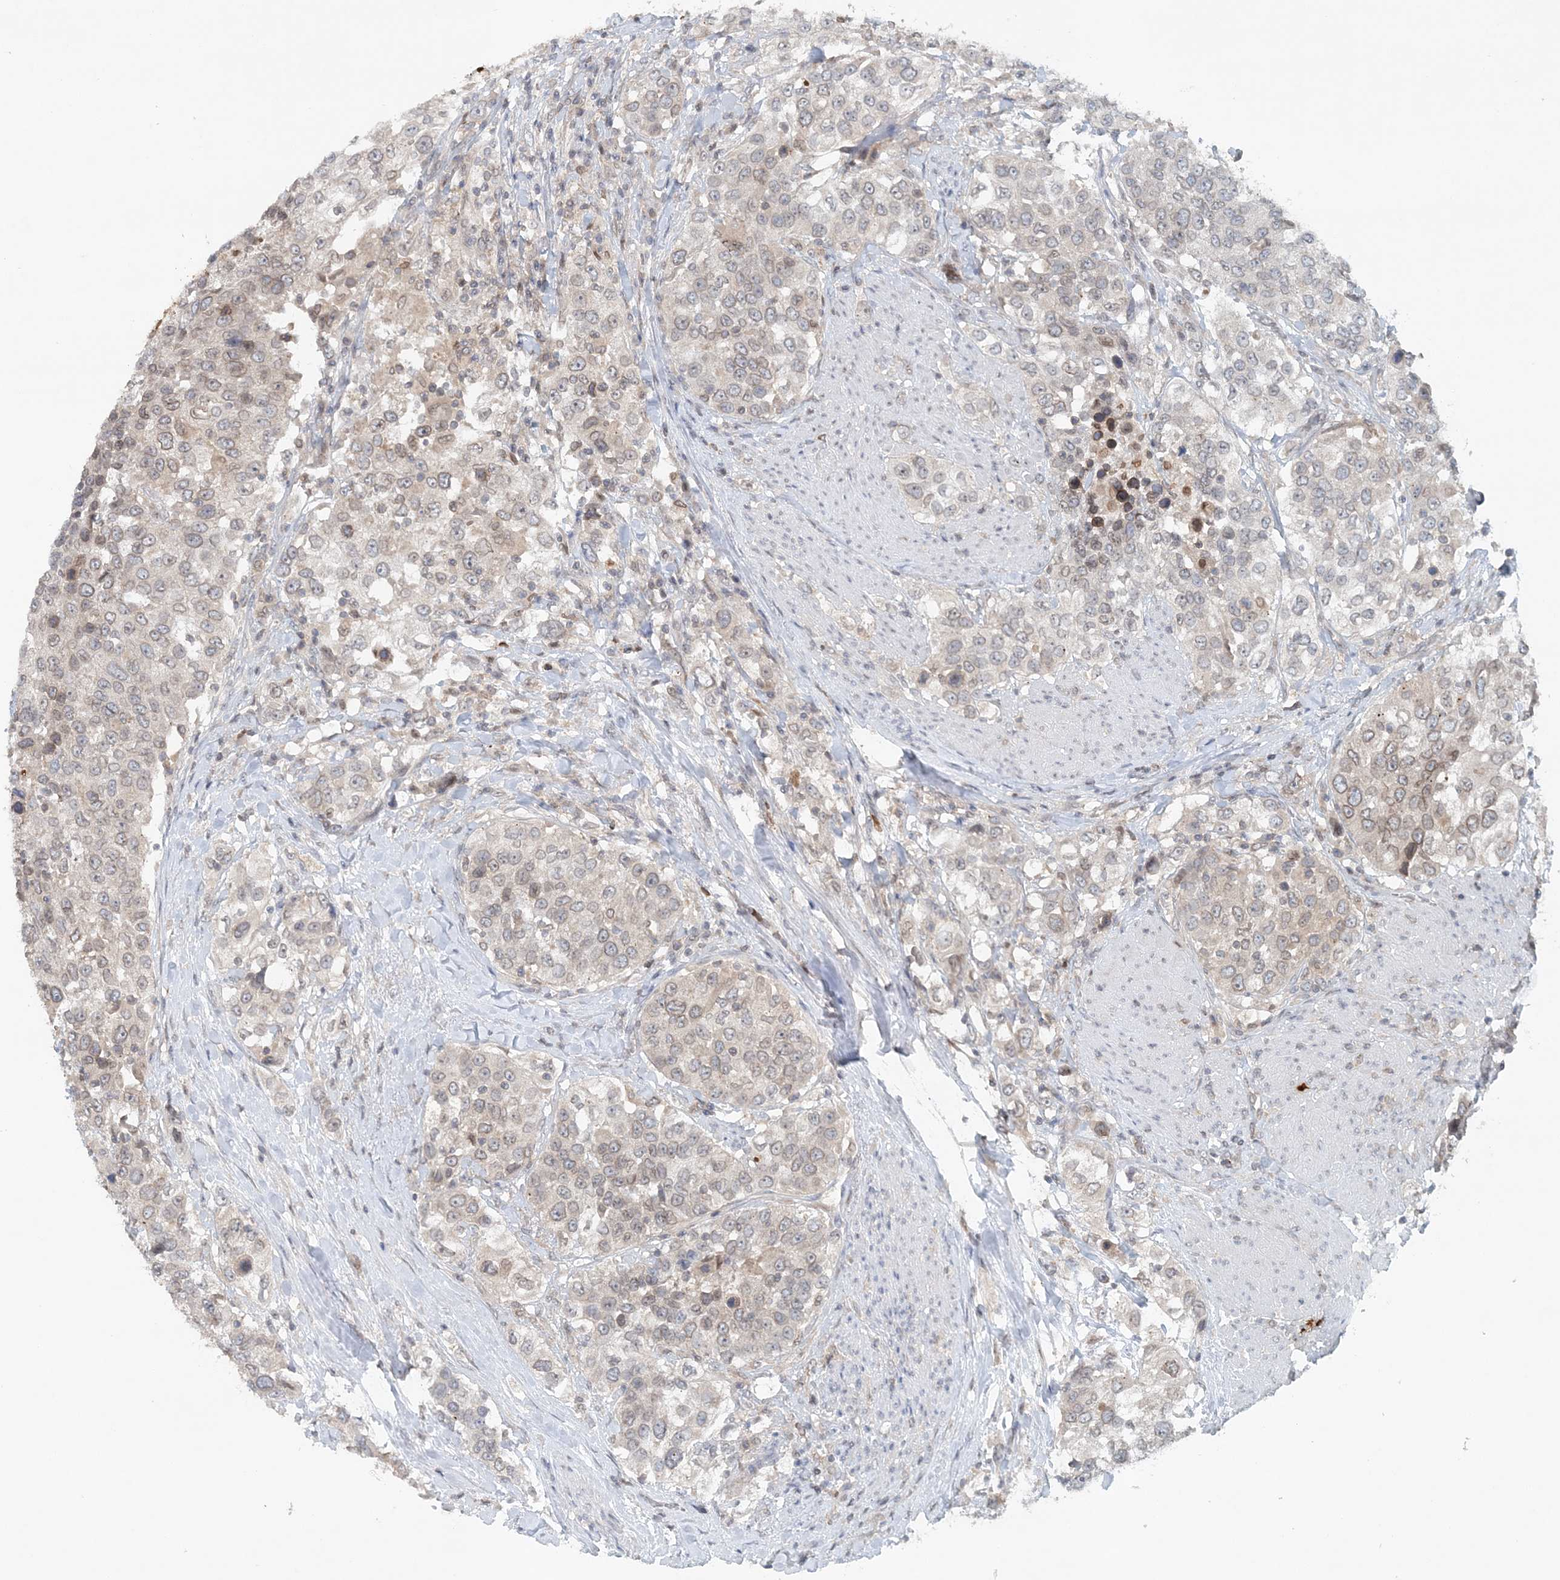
{"staining": {"intensity": "weak", "quantity": "<25%", "location": "cytoplasmic/membranous,nuclear"}, "tissue": "urothelial cancer", "cell_type": "Tumor cells", "image_type": "cancer", "snomed": [{"axis": "morphology", "description": "Urothelial carcinoma, High grade"}, {"axis": "topography", "description": "Urinary bladder"}], "caption": "High magnification brightfield microscopy of urothelial cancer stained with DAB (brown) and counterstained with hematoxylin (blue): tumor cells show no significant positivity. (DAB (3,3'-diaminobenzidine) immunohistochemistry visualized using brightfield microscopy, high magnification).", "gene": "NUP54", "patient": {"sex": "female", "age": 80}}